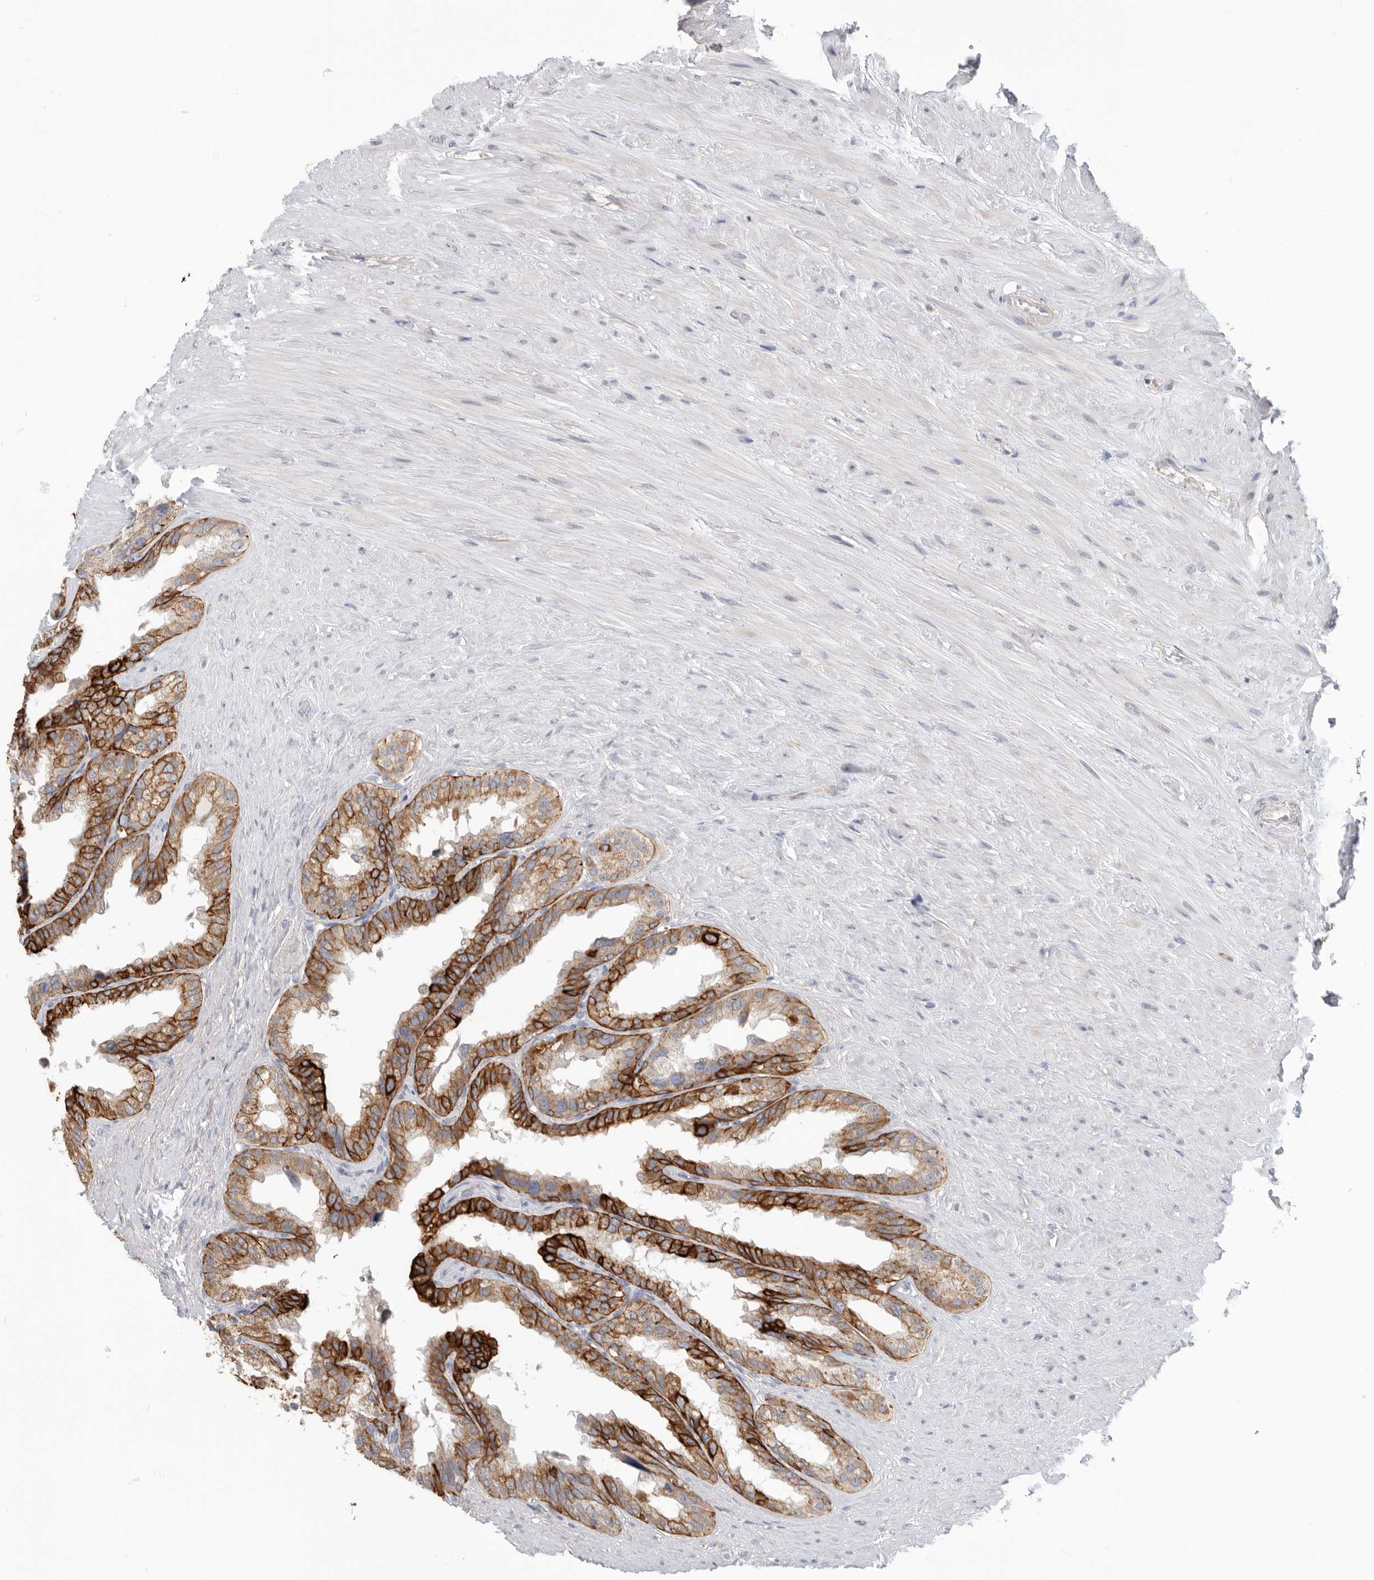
{"staining": {"intensity": "strong", "quantity": ">75%", "location": "cytoplasmic/membranous"}, "tissue": "seminal vesicle", "cell_type": "Glandular cells", "image_type": "normal", "snomed": [{"axis": "morphology", "description": "Normal tissue, NOS"}, {"axis": "topography", "description": "Seminal veicle"}], "caption": "The immunohistochemical stain labels strong cytoplasmic/membranous positivity in glandular cells of unremarkable seminal vesicle.", "gene": "MTFR1L", "patient": {"sex": "male", "age": 80}}